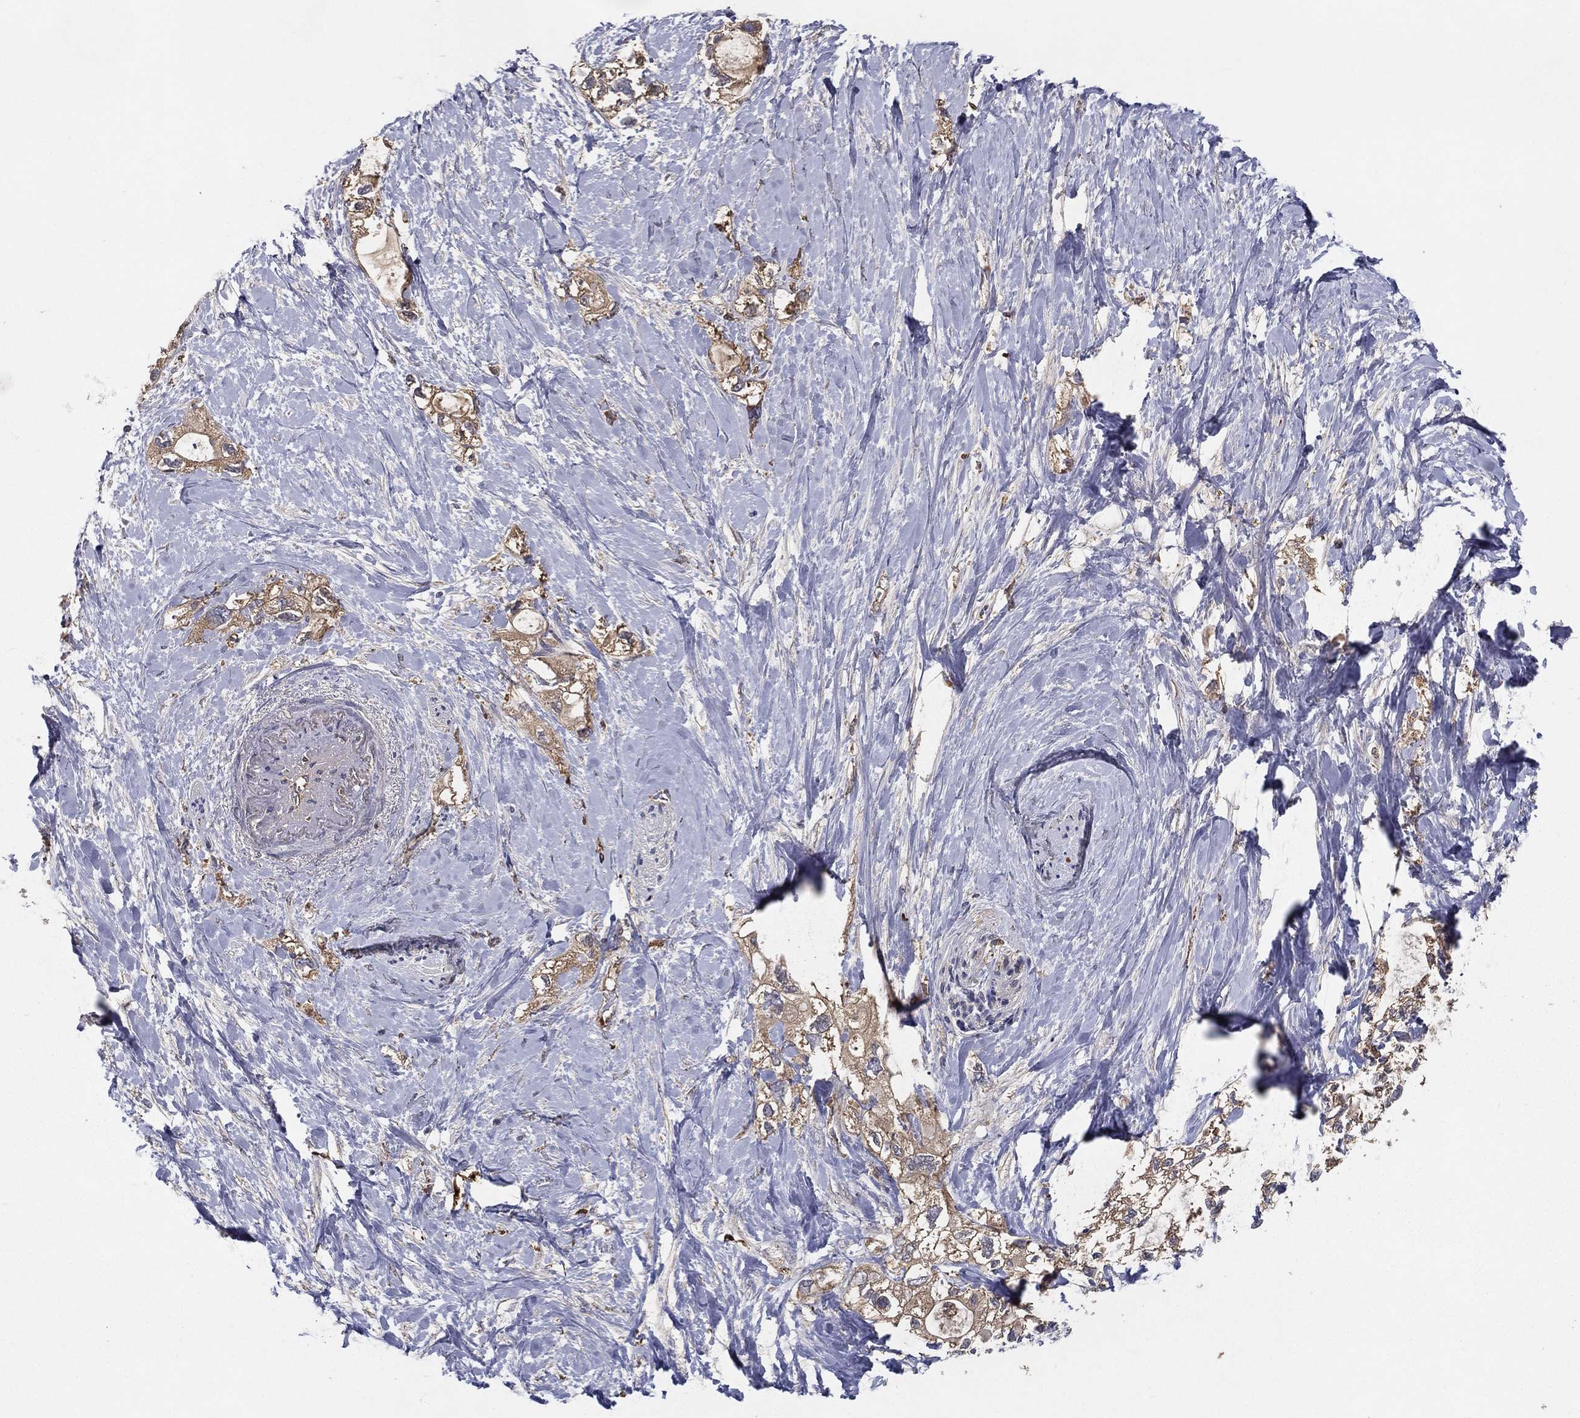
{"staining": {"intensity": "weak", "quantity": "25%-75%", "location": "cytoplasmic/membranous"}, "tissue": "pancreatic cancer", "cell_type": "Tumor cells", "image_type": "cancer", "snomed": [{"axis": "morphology", "description": "Adenocarcinoma, NOS"}, {"axis": "topography", "description": "Pancreas"}], "caption": "Immunohistochemistry (IHC) micrograph of neoplastic tissue: pancreatic cancer stained using immunohistochemistry exhibits low levels of weak protein expression localized specifically in the cytoplasmic/membranous of tumor cells, appearing as a cytoplasmic/membranous brown color.", "gene": "MT-ND1", "patient": {"sex": "female", "age": 56}}